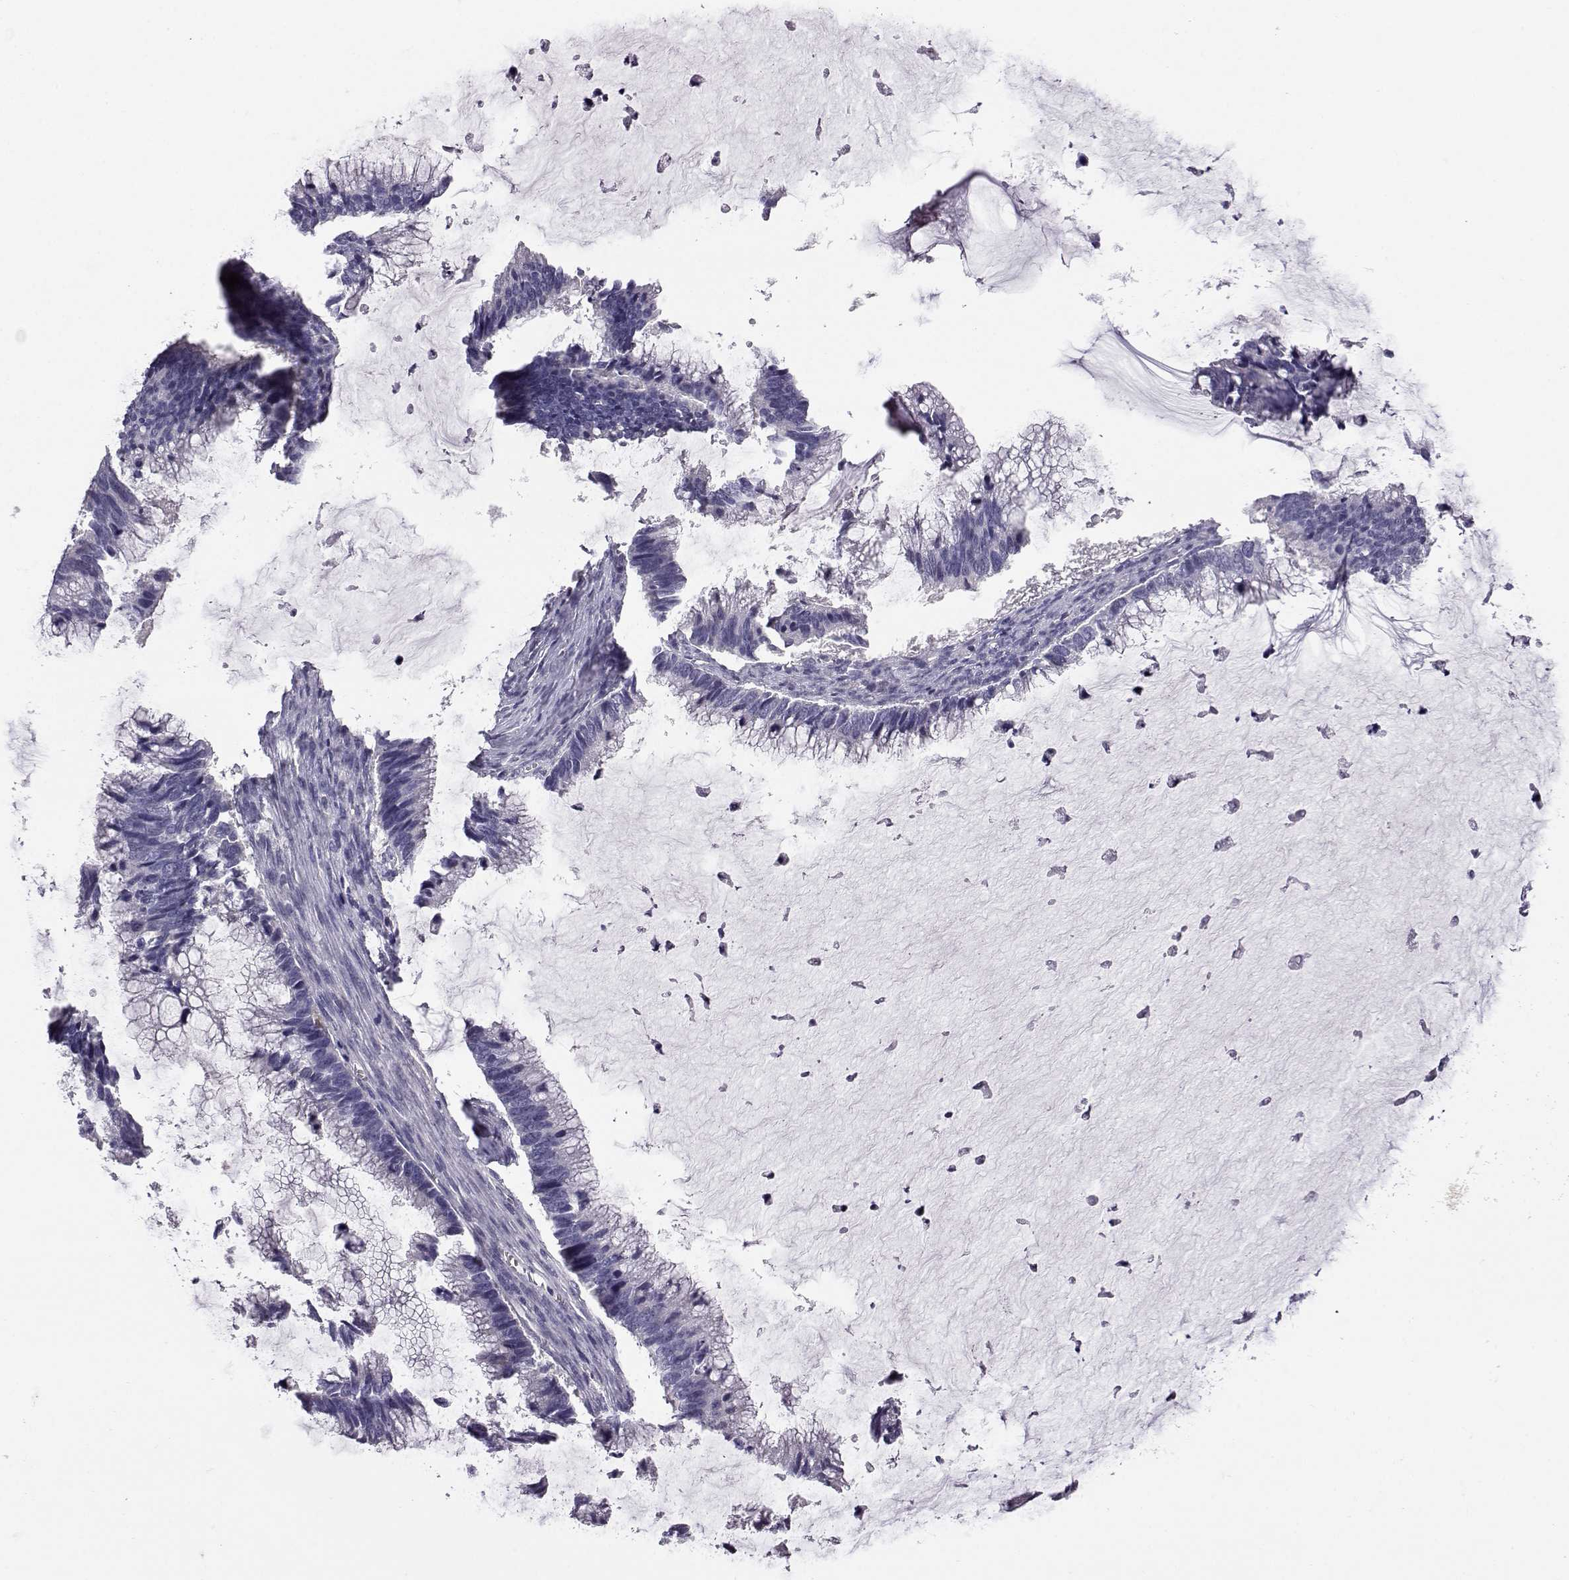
{"staining": {"intensity": "negative", "quantity": "none", "location": "none"}, "tissue": "ovarian cancer", "cell_type": "Tumor cells", "image_type": "cancer", "snomed": [{"axis": "morphology", "description": "Cystadenocarcinoma, mucinous, NOS"}, {"axis": "topography", "description": "Ovary"}], "caption": "DAB (3,3'-diaminobenzidine) immunohistochemical staining of human mucinous cystadenocarcinoma (ovarian) shows no significant positivity in tumor cells. (Stains: DAB (3,3'-diaminobenzidine) immunohistochemistry with hematoxylin counter stain, Microscopy: brightfield microscopy at high magnification).", "gene": "AKR1B1", "patient": {"sex": "female", "age": 38}}